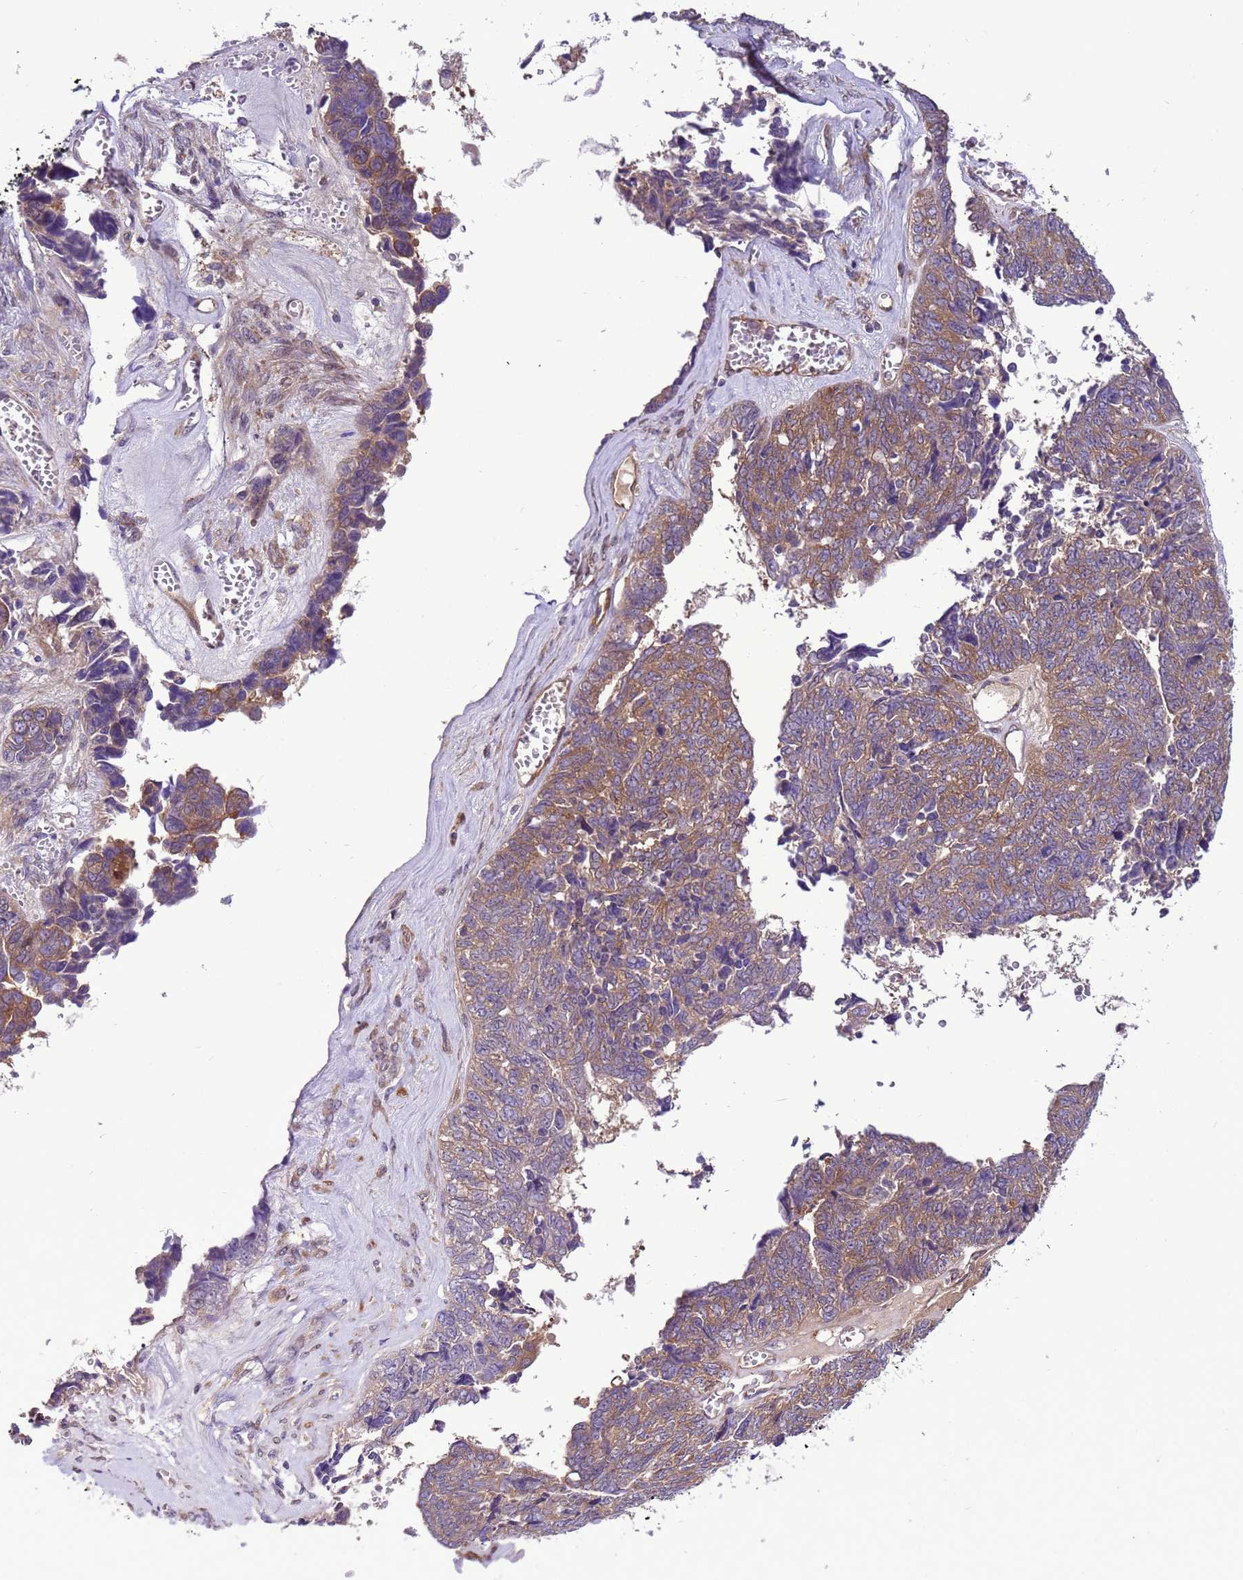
{"staining": {"intensity": "moderate", "quantity": ">75%", "location": "cytoplasmic/membranous"}, "tissue": "ovarian cancer", "cell_type": "Tumor cells", "image_type": "cancer", "snomed": [{"axis": "morphology", "description": "Cystadenocarcinoma, serous, NOS"}, {"axis": "topography", "description": "Ovary"}], "caption": "Ovarian cancer stained with a brown dye reveals moderate cytoplasmic/membranous positive expression in approximately >75% of tumor cells.", "gene": "RABEP2", "patient": {"sex": "female", "age": 79}}